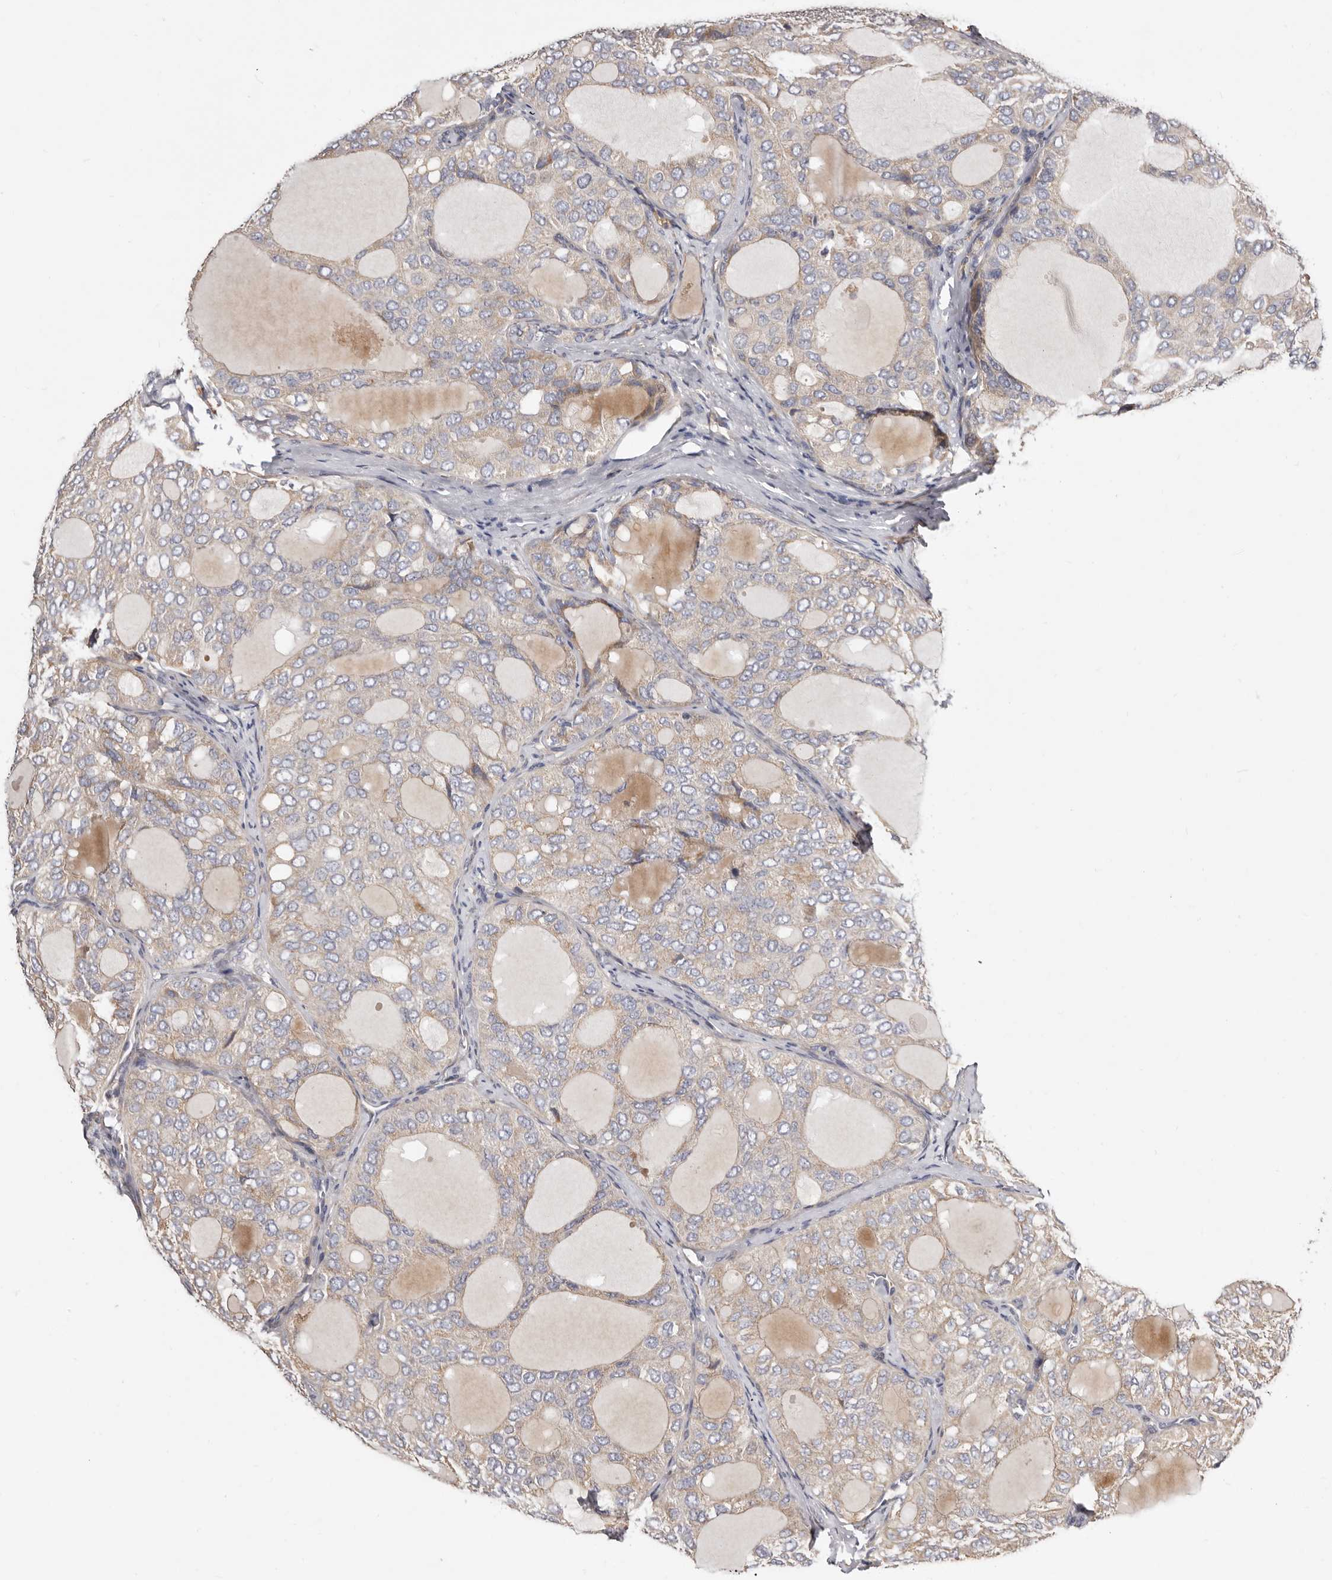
{"staining": {"intensity": "weak", "quantity": ">75%", "location": "cytoplasmic/membranous"}, "tissue": "thyroid cancer", "cell_type": "Tumor cells", "image_type": "cancer", "snomed": [{"axis": "morphology", "description": "Follicular adenoma carcinoma, NOS"}, {"axis": "topography", "description": "Thyroid gland"}], "caption": "Immunohistochemical staining of thyroid follicular adenoma carcinoma shows low levels of weak cytoplasmic/membranous protein expression in approximately >75% of tumor cells.", "gene": "ASIC5", "patient": {"sex": "male", "age": 75}}